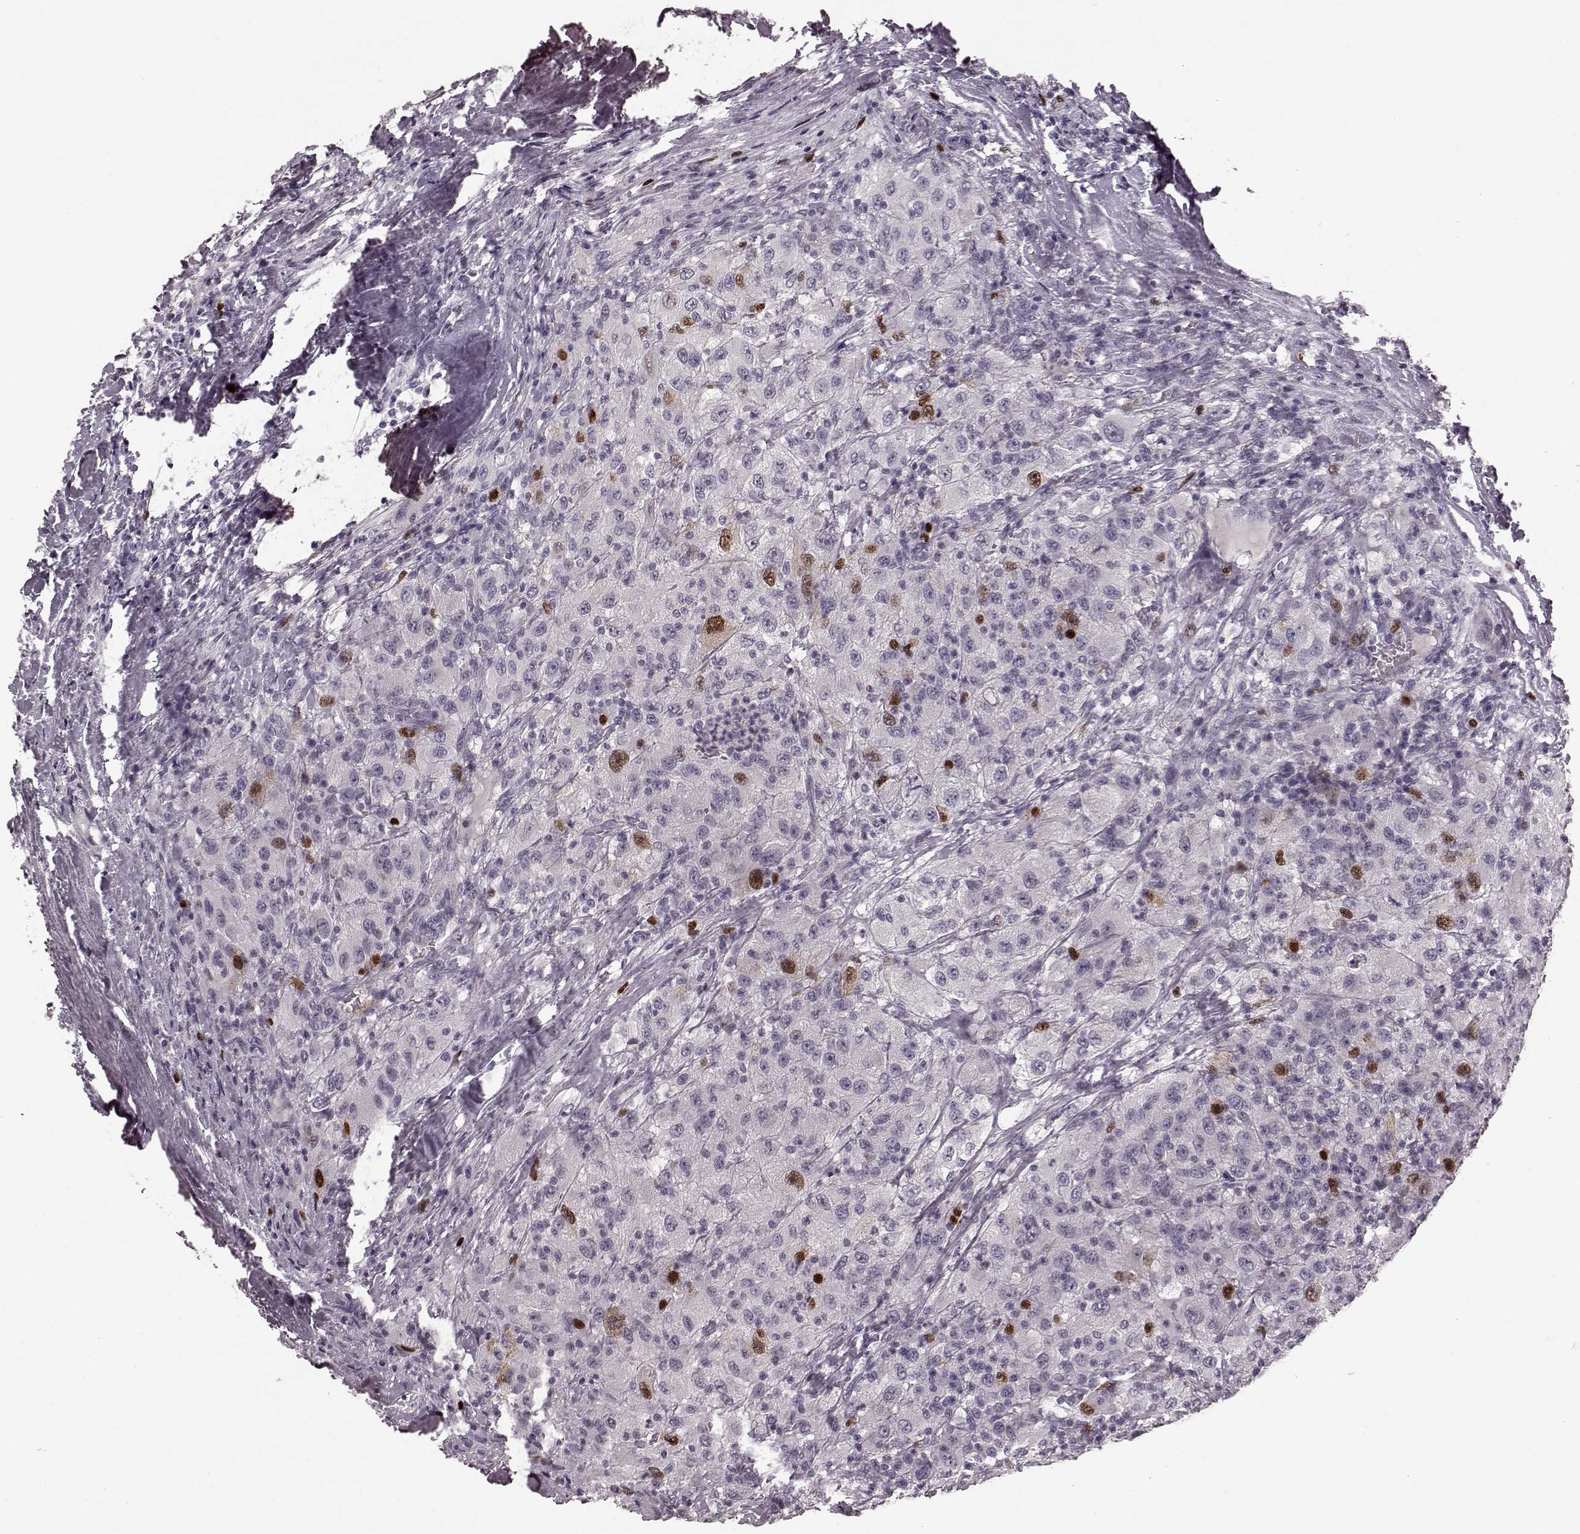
{"staining": {"intensity": "moderate", "quantity": "<25%", "location": "nuclear"}, "tissue": "renal cancer", "cell_type": "Tumor cells", "image_type": "cancer", "snomed": [{"axis": "morphology", "description": "Adenocarcinoma, NOS"}, {"axis": "topography", "description": "Kidney"}], "caption": "Protein analysis of renal cancer (adenocarcinoma) tissue exhibits moderate nuclear staining in about <25% of tumor cells.", "gene": "CCNA2", "patient": {"sex": "female", "age": 67}}